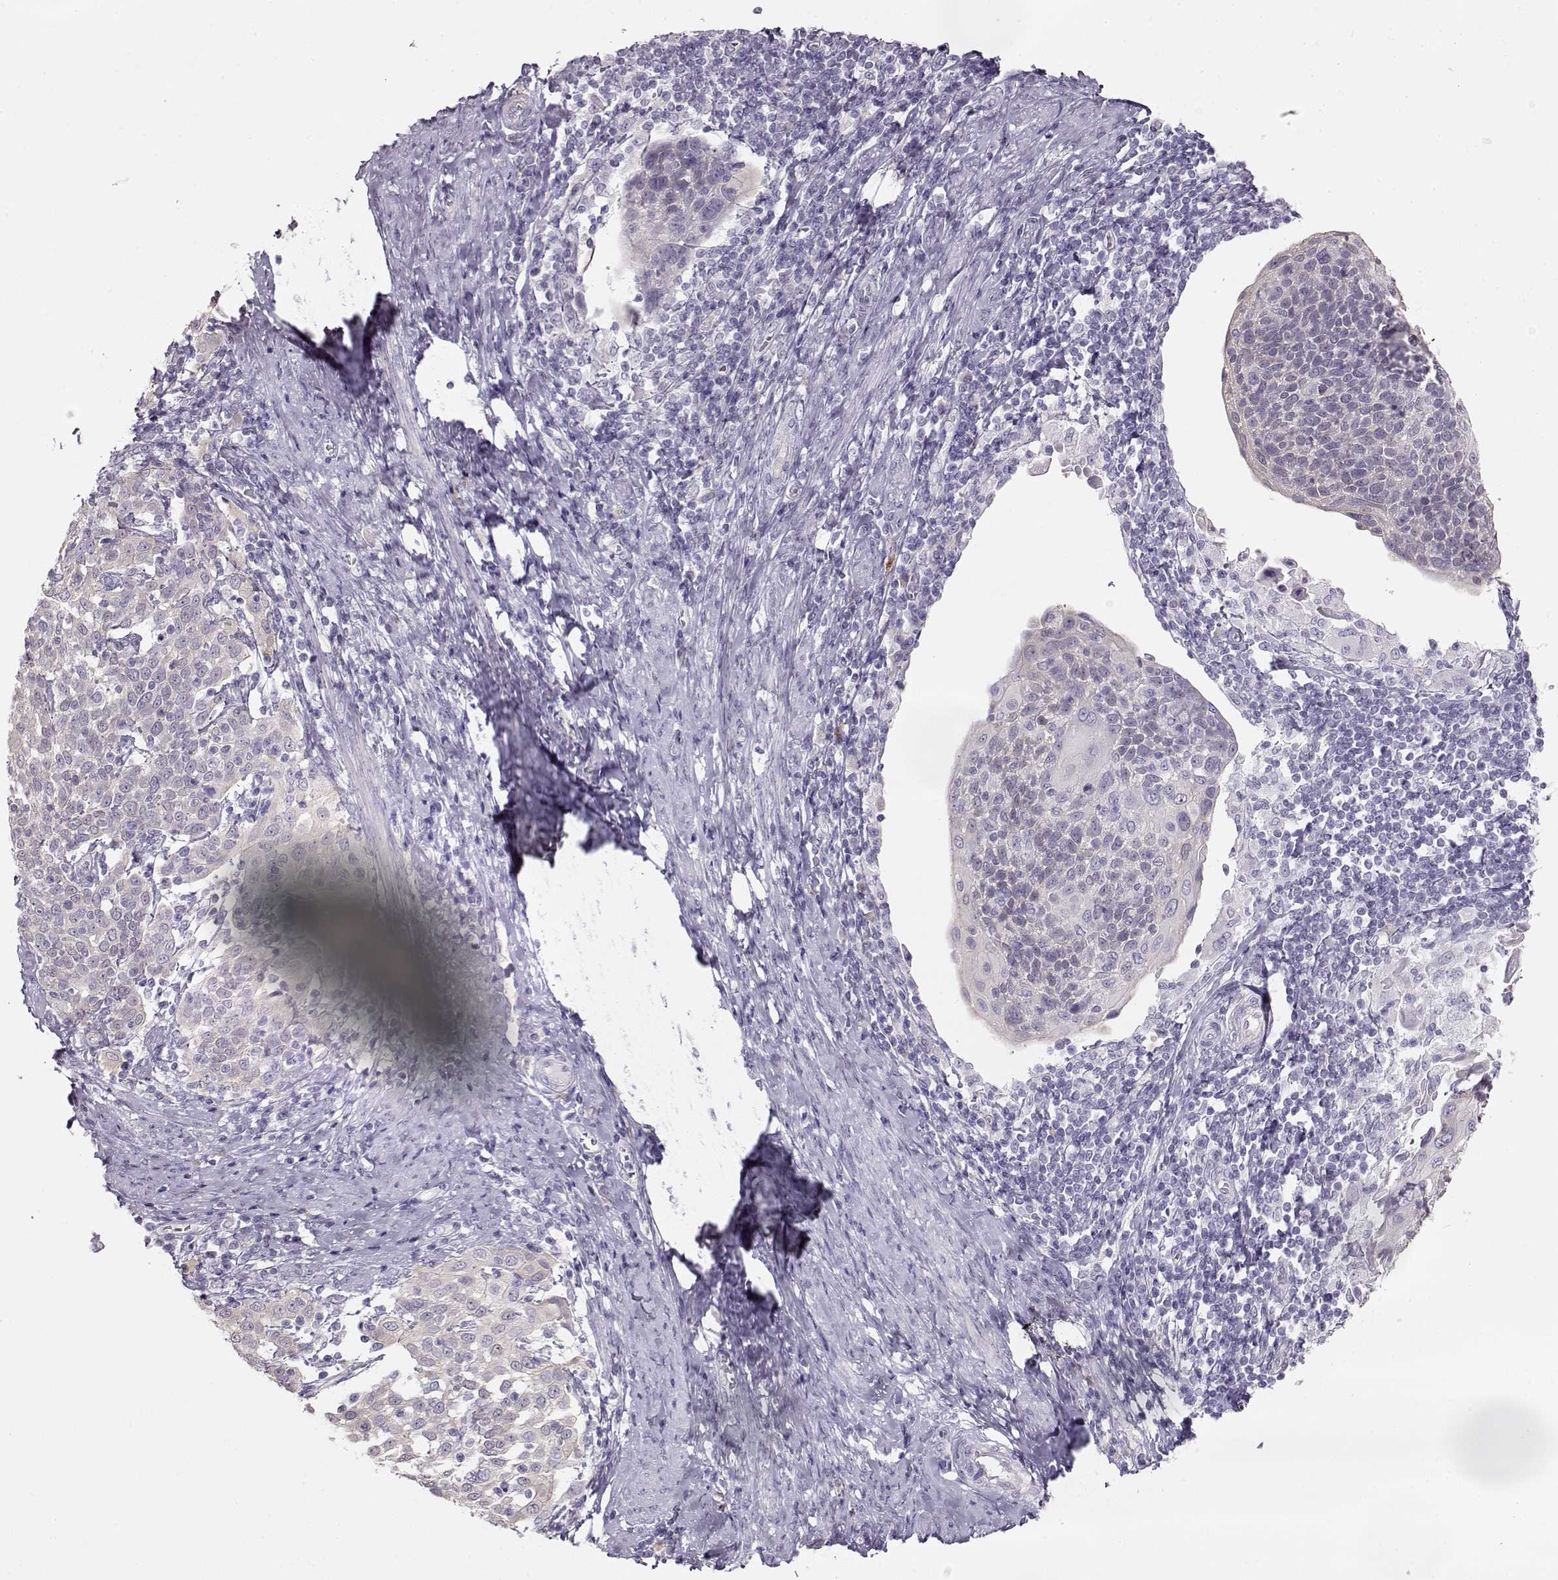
{"staining": {"intensity": "negative", "quantity": "none", "location": "none"}, "tissue": "cervical cancer", "cell_type": "Tumor cells", "image_type": "cancer", "snomed": [{"axis": "morphology", "description": "Squamous cell carcinoma, NOS"}, {"axis": "topography", "description": "Cervix"}], "caption": "Immunohistochemistry micrograph of human cervical cancer stained for a protein (brown), which displays no expression in tumor cells. The staining is performed using DAB (3,3'-diaminobenzidine) brown chromogen with nuclei counter-stained in using hematoxylin.", "gene": "GLIPR1L2", "patient": {"sex": "female", "age": 61}}